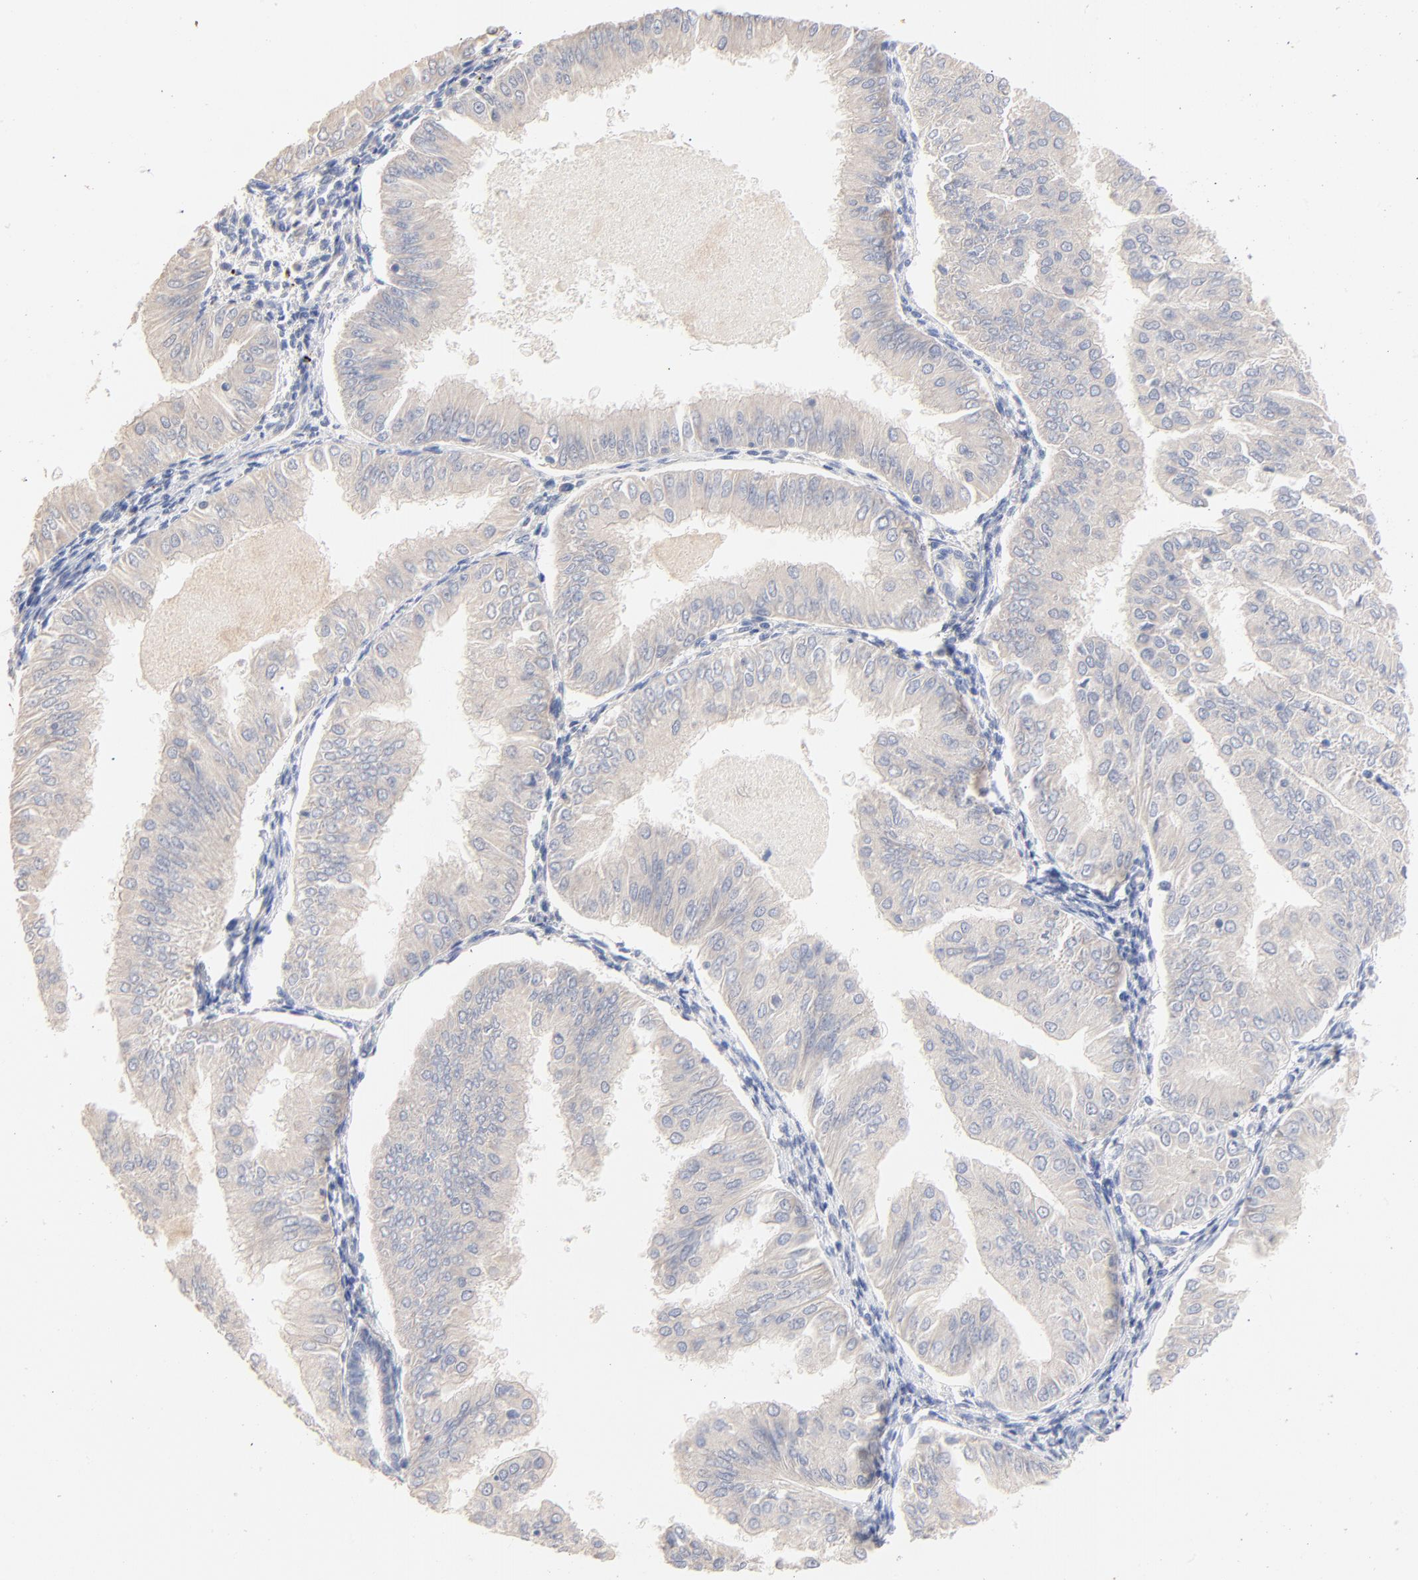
{"staining": {"intensity": "negative", "quantity": "none", "location": "none"}, "tissue": "endometrial cancer", "cell_type": "Tumor cells", "image_type": "cancer", "snomed": [{"axis": "morphology", "description": "Adenocarcinoma, NOS"}, {"axis": "topography", "description": "Endometrium"}], "caption": "Immunohistochemistry (IHC) micrograph of human endometrial cancer (adenocarcinoma) stained for a protein (brown), which shows no staining in tumor cells.", "gene": "CPS1", "patient": {"sex": "female", "age": 53}}